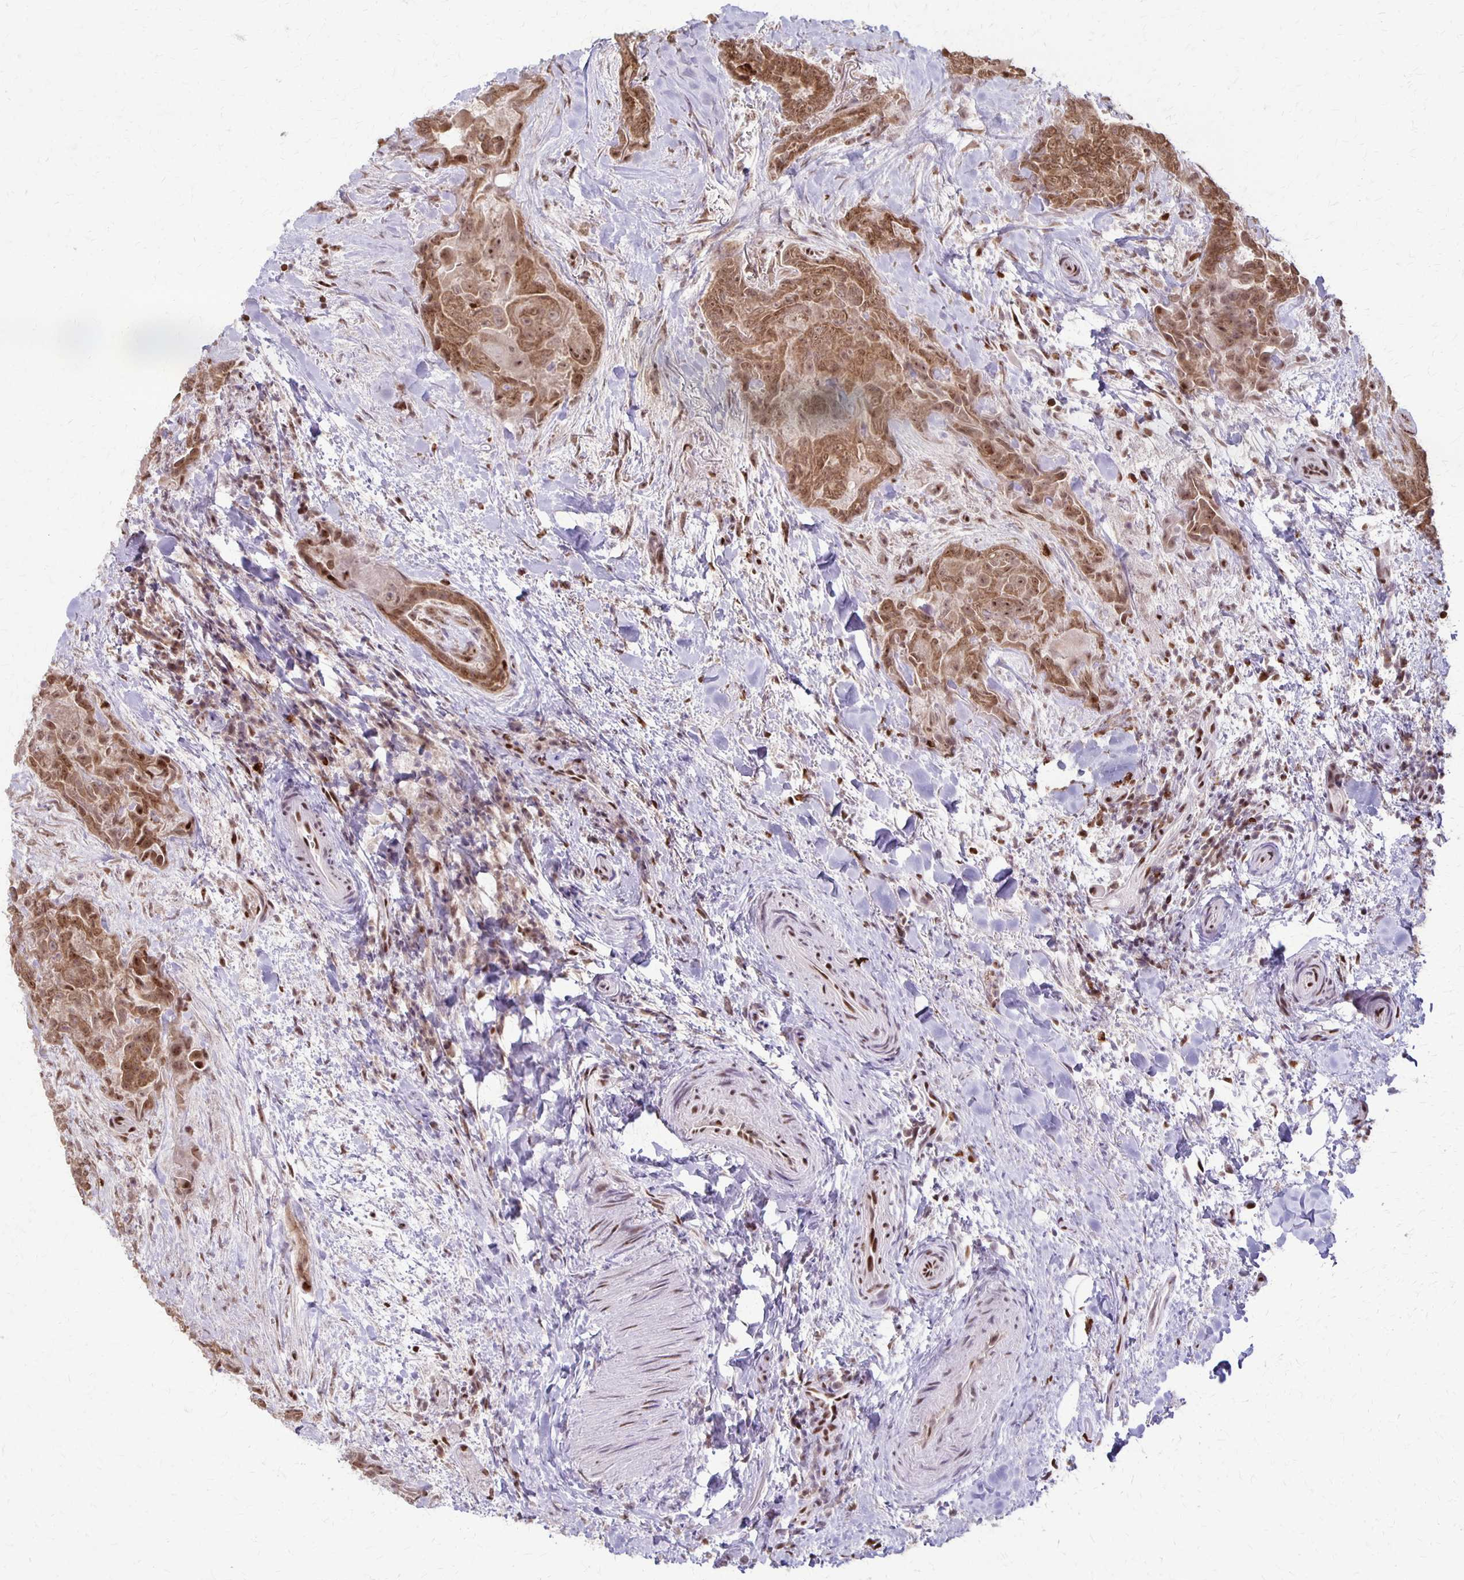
{"staining": {"intensity": "moderate", "quantity": ">75%", "location": "cytoplasmic/membranous,nuclear"}, "tissue": "thyroid cancer", "cell_type": "Tumor cells", "image_type": "cancer", "snomed": [{"axis": "morphology", "description": "Papillary adenocarcinoma, NOS"}, {"axis": "topography", "description": "Thyroid gland"}], "caption": "The photomicrograph demonstrates immunohistochemical staining of thyroid papillary adenocarcinoma. There is moderate cytoplasmic/membranous and nuclear positivity is seen in approximately >75% of tumor cells. (Stains: DAB (3,3'-diaminobenzidine) in brown, nuclei in blue, Microscopy: brightfield microscopy at high magnification).", "gene": "XRCC6", "patient": {"sex": "female", "age": 61}}